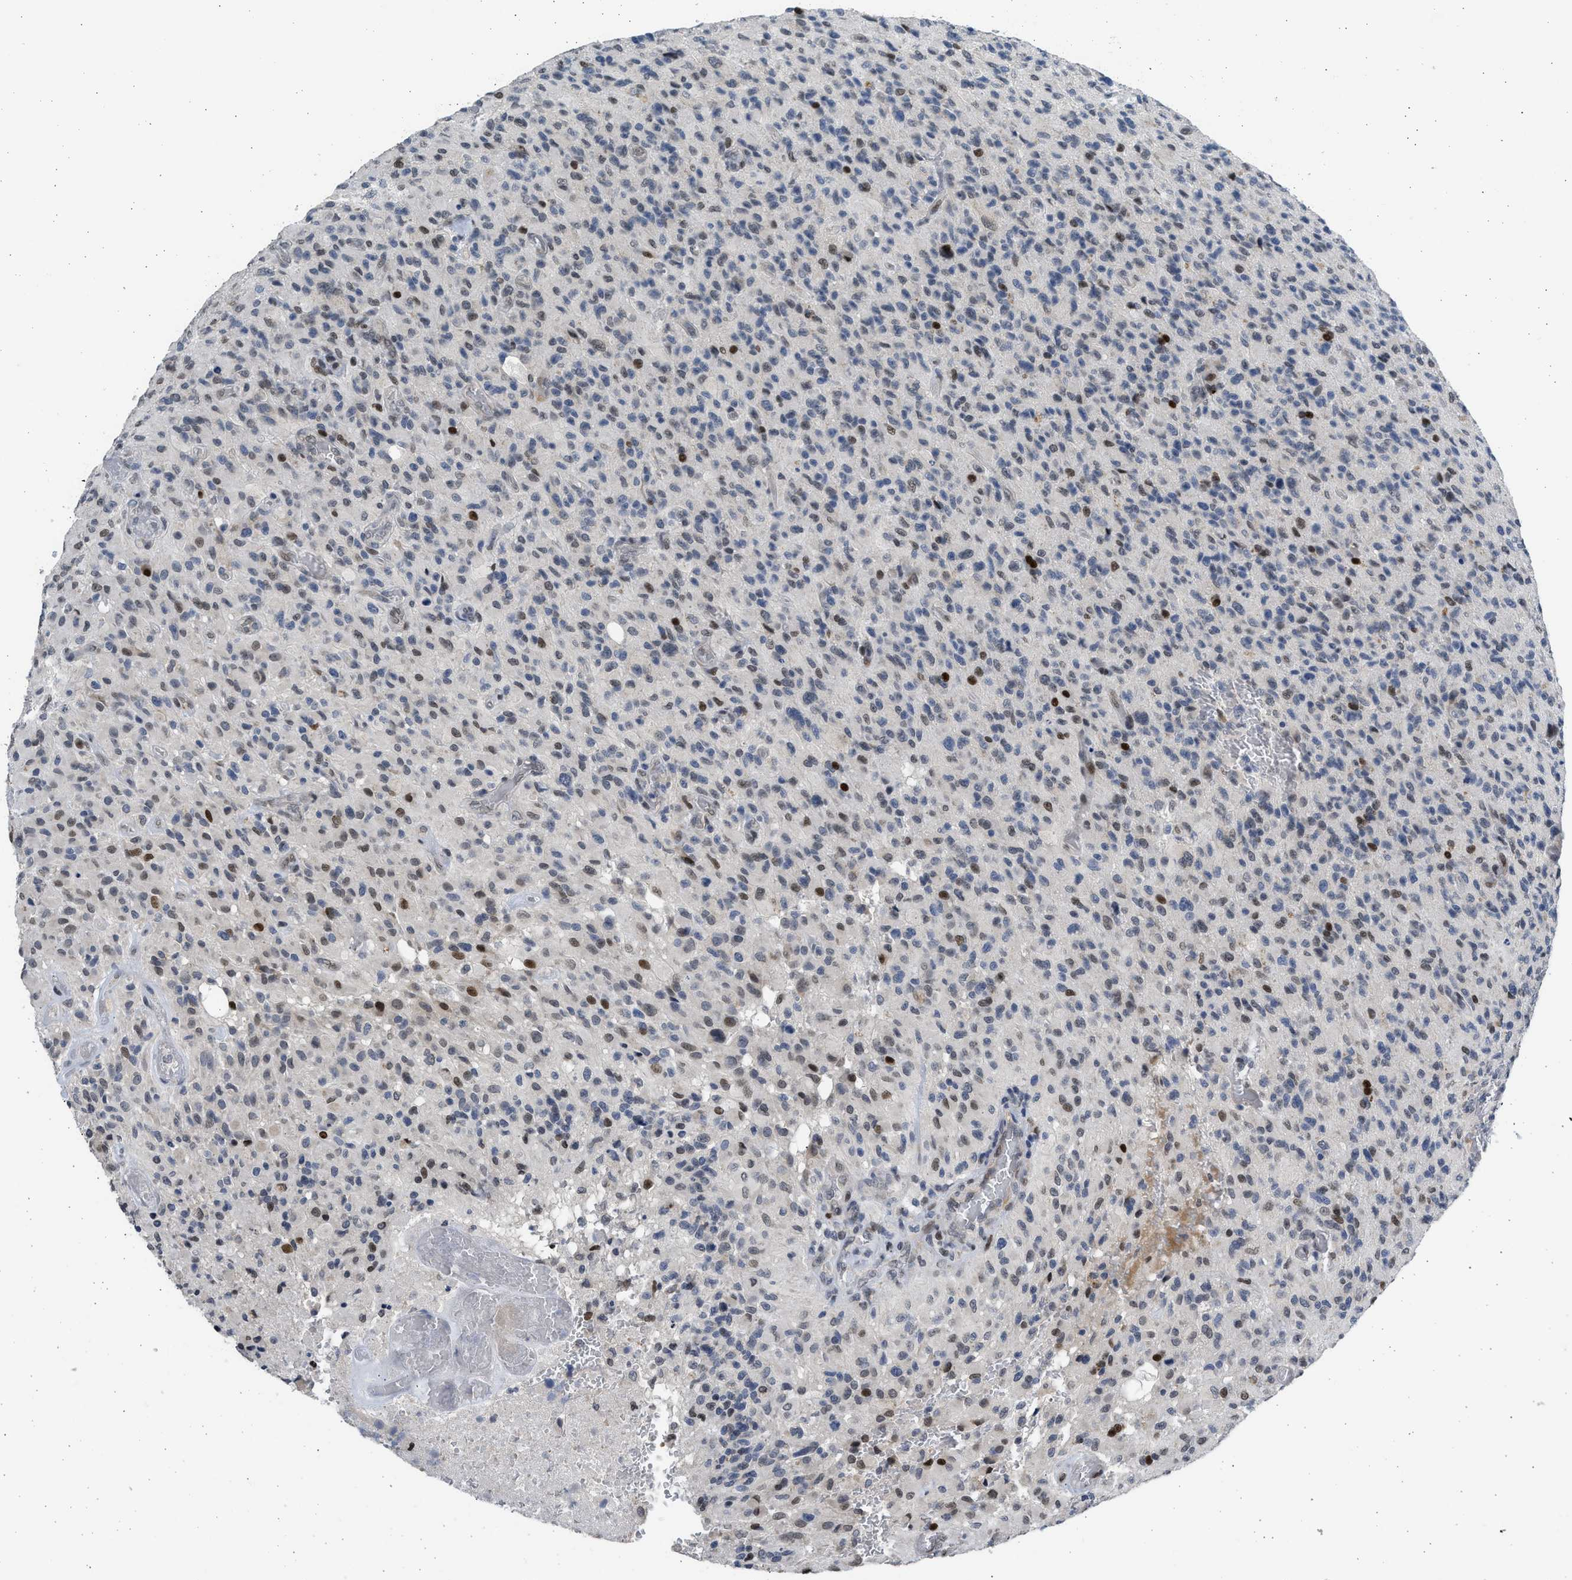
{"staining": {"intensity": "moderate", "quantity": "25%-75%", "location": "nuclear"}, "tissue": "glioma", "cell_type": "Tumor cells", "image_type": "cancer", "snomed": [{"axis": "morphology", "description": "Glioma, malignant, High grade"}, {"axis": "topography", "description": "Brain"}], "caption": "Human glioma stained for a protein (brown) shows moderate nuclear positive staining in approximately 25%-75% of tumor cells.", "gene": "HMGN3", "patient": {"sex": "male", "age": 71}}